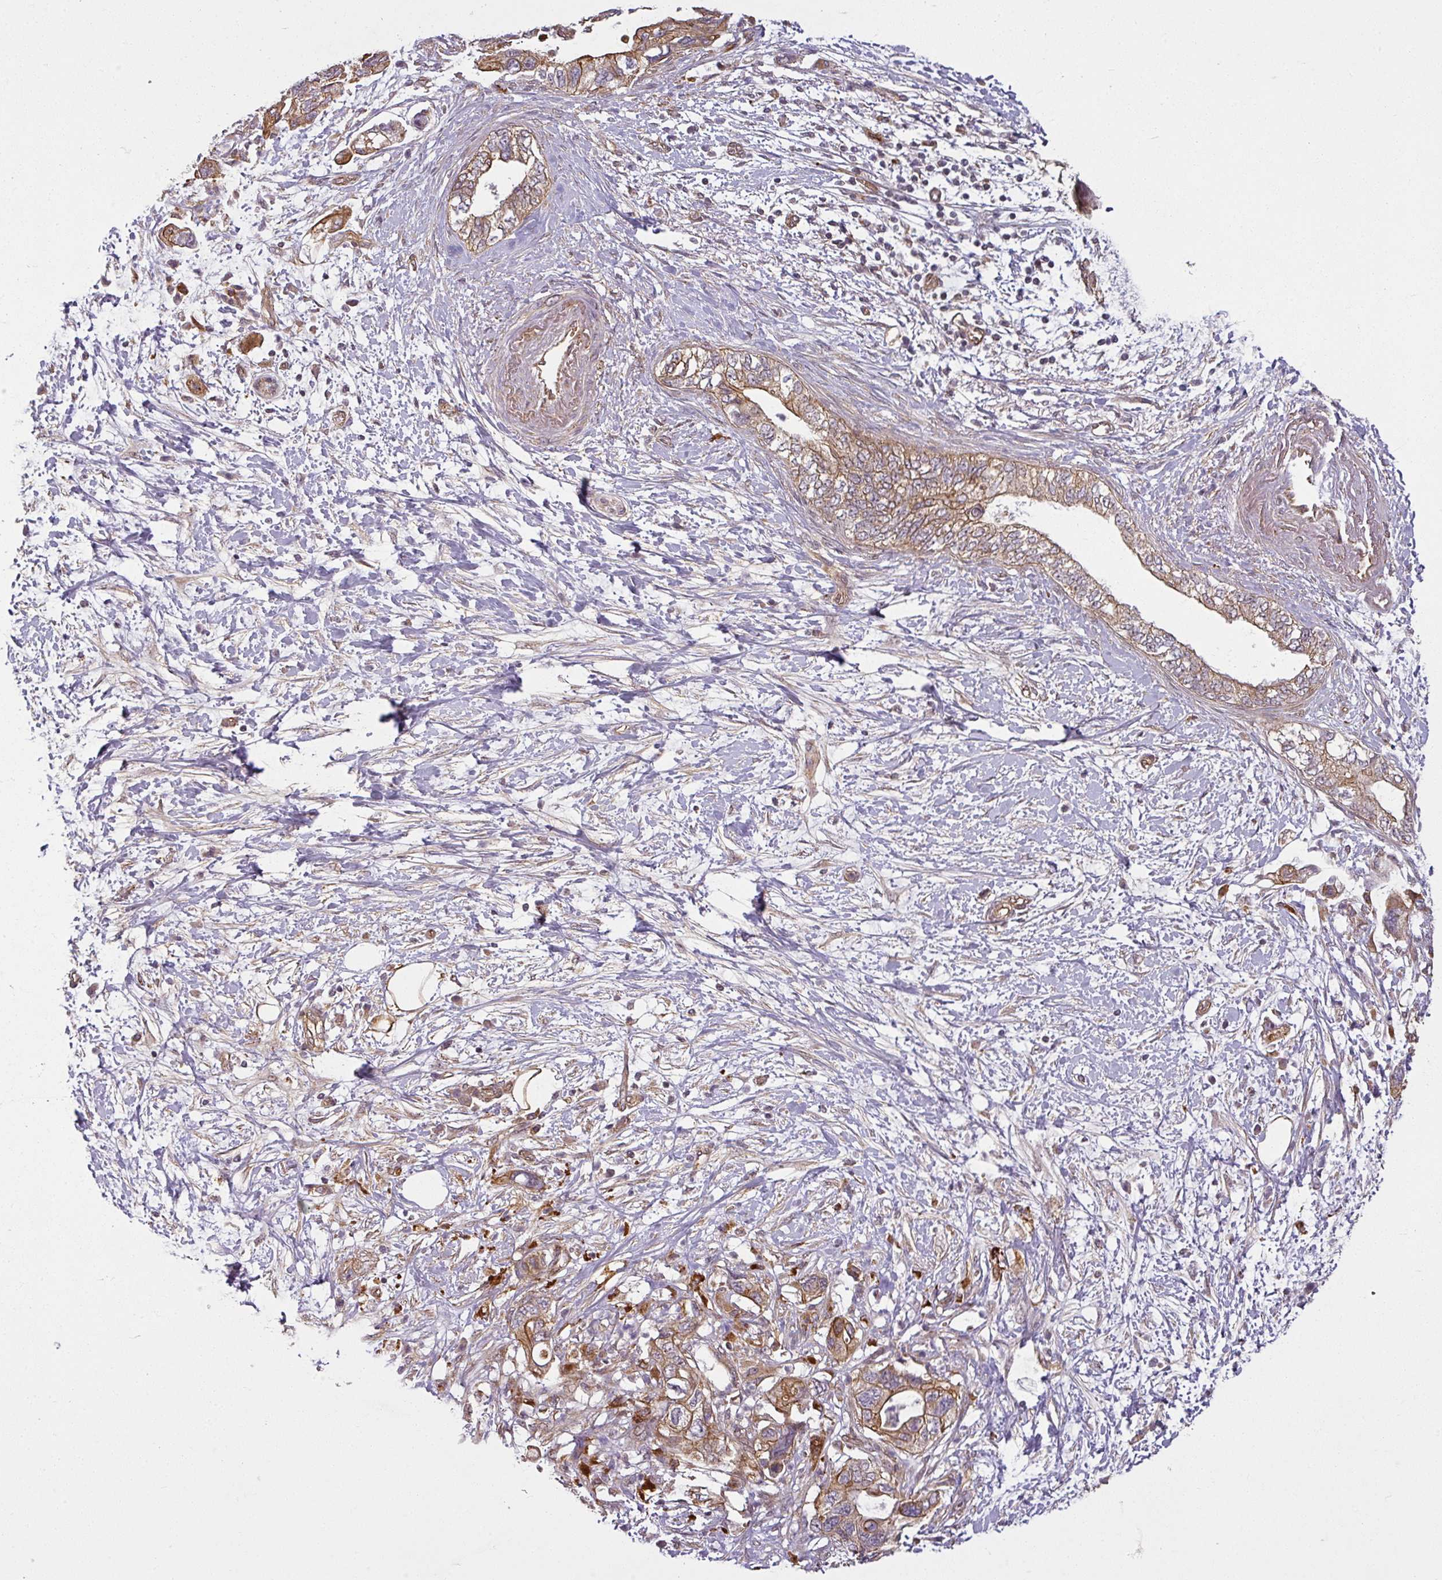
{"staining": {"intensity": "moderate", "quantity": ">75%", "location": "cytoplasmic/membranous"}, "tissue": "pancreatic cancer", "cell_type": "Tumor cells", "image_type": "cancer", "snomed": [{"axis": "morphology", "description": "Adenocarcinoma, NOS"}, {"axis": "topography", "description": "Pancreas"}], "caption": "A brown stain shows moderate cytoplasmic/membranous staining of a protein in adenocarcinoma (pancreatic) tumor cells.", "gene": "DIMT1", "patient": {"sex": "female", "age": 73}}